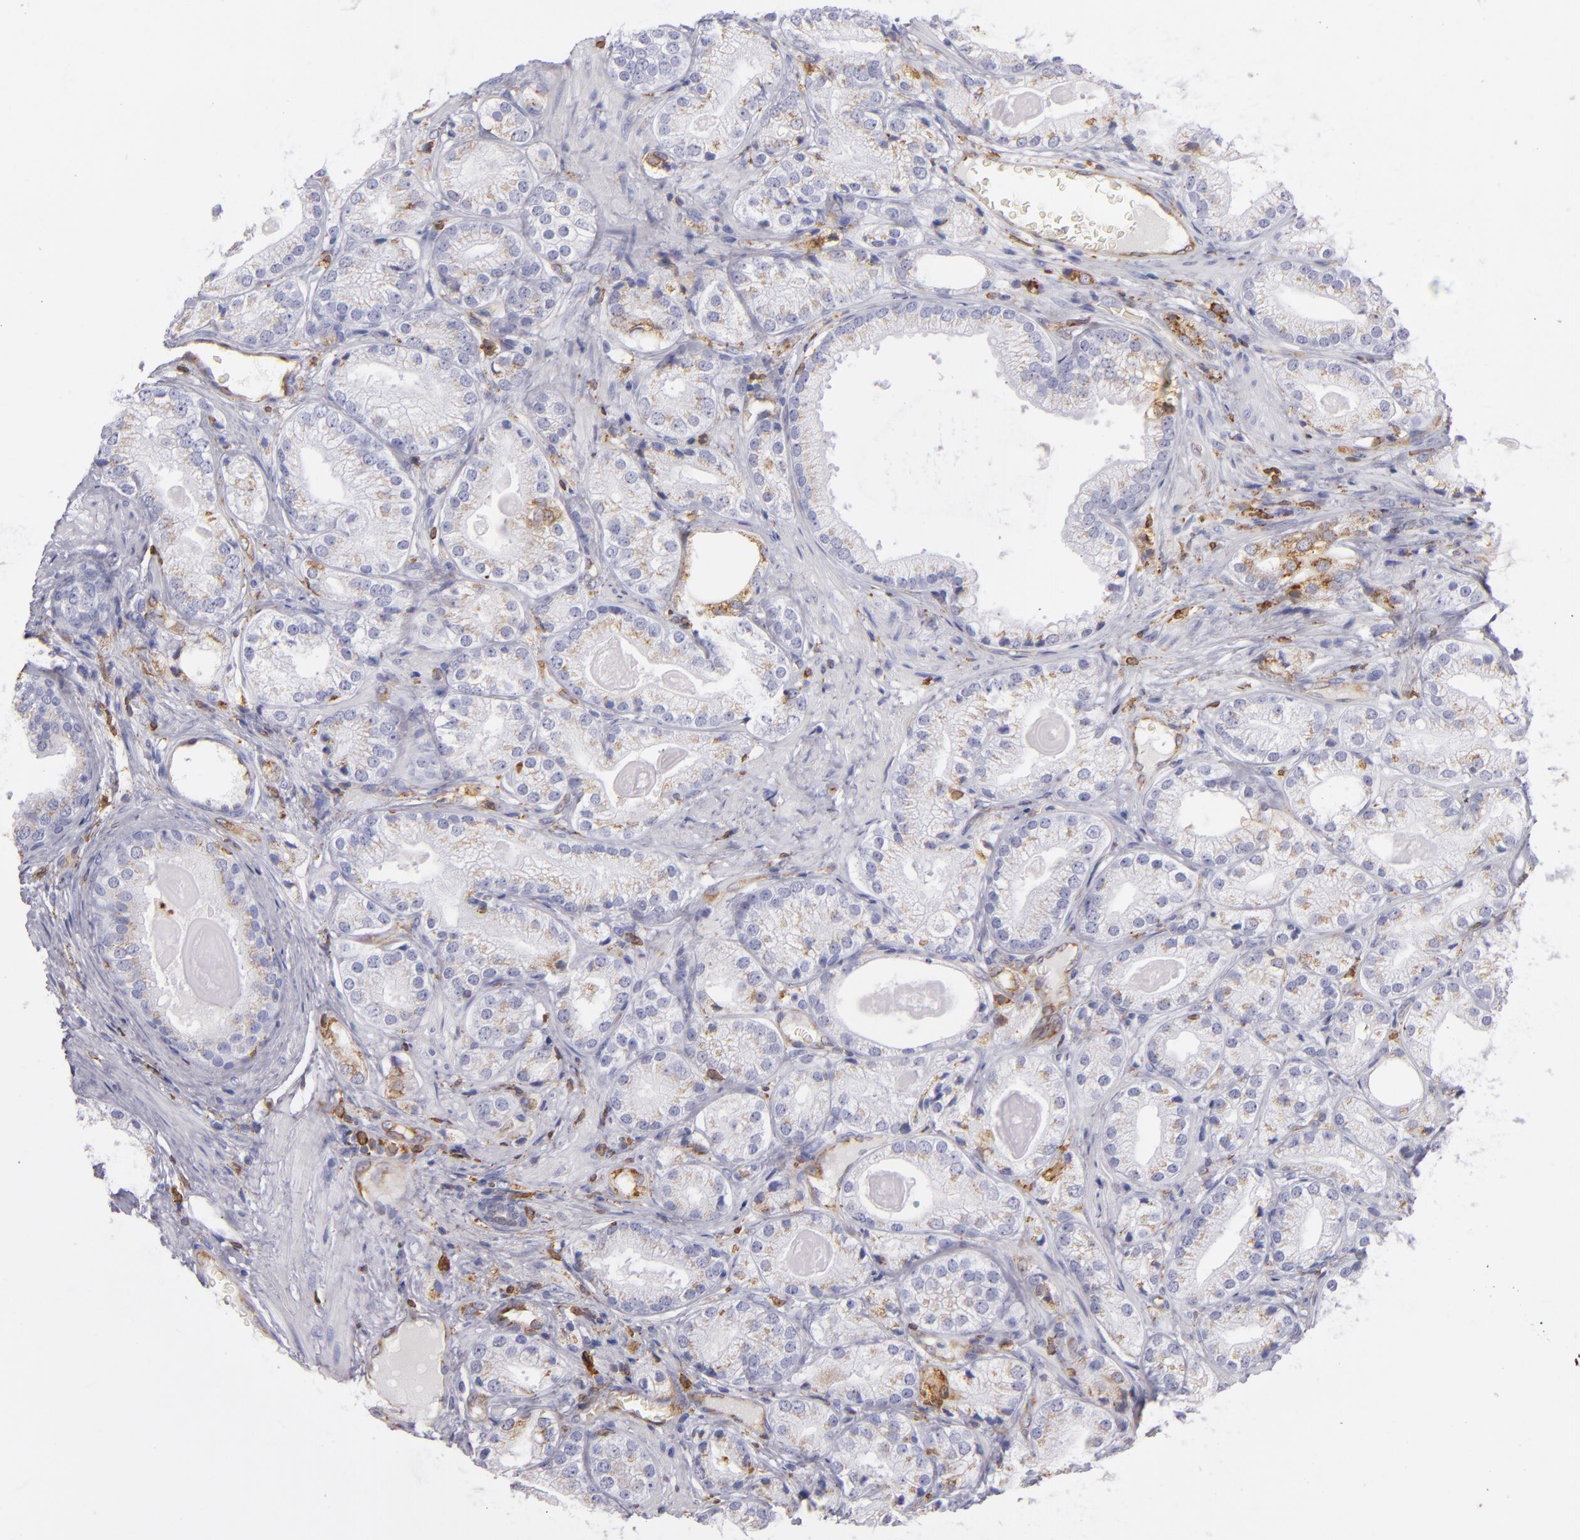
{"staining": {"intensity": "weak", "quantity": "<25%", "location": "cytoplasmic/membranous"}, "tissue": "prostate cancer", "cell_type": "Tumor cells", "image_type": "cancer", "snomed": [{"axis": "morphology", "description": "Adenocarcinoma, Low grade"}, {"axis": "topography", "description": "Prostate"}], "caption": "Immunohistochemistry (IHC) photomicrograph of prostate cancer (adenocarcinoma (low-grade)) stained for a protein (brown), which demonstrates no expression in tumor cells.", "gene": "CD74", "patient": {"sex": "male", "age": 69}}